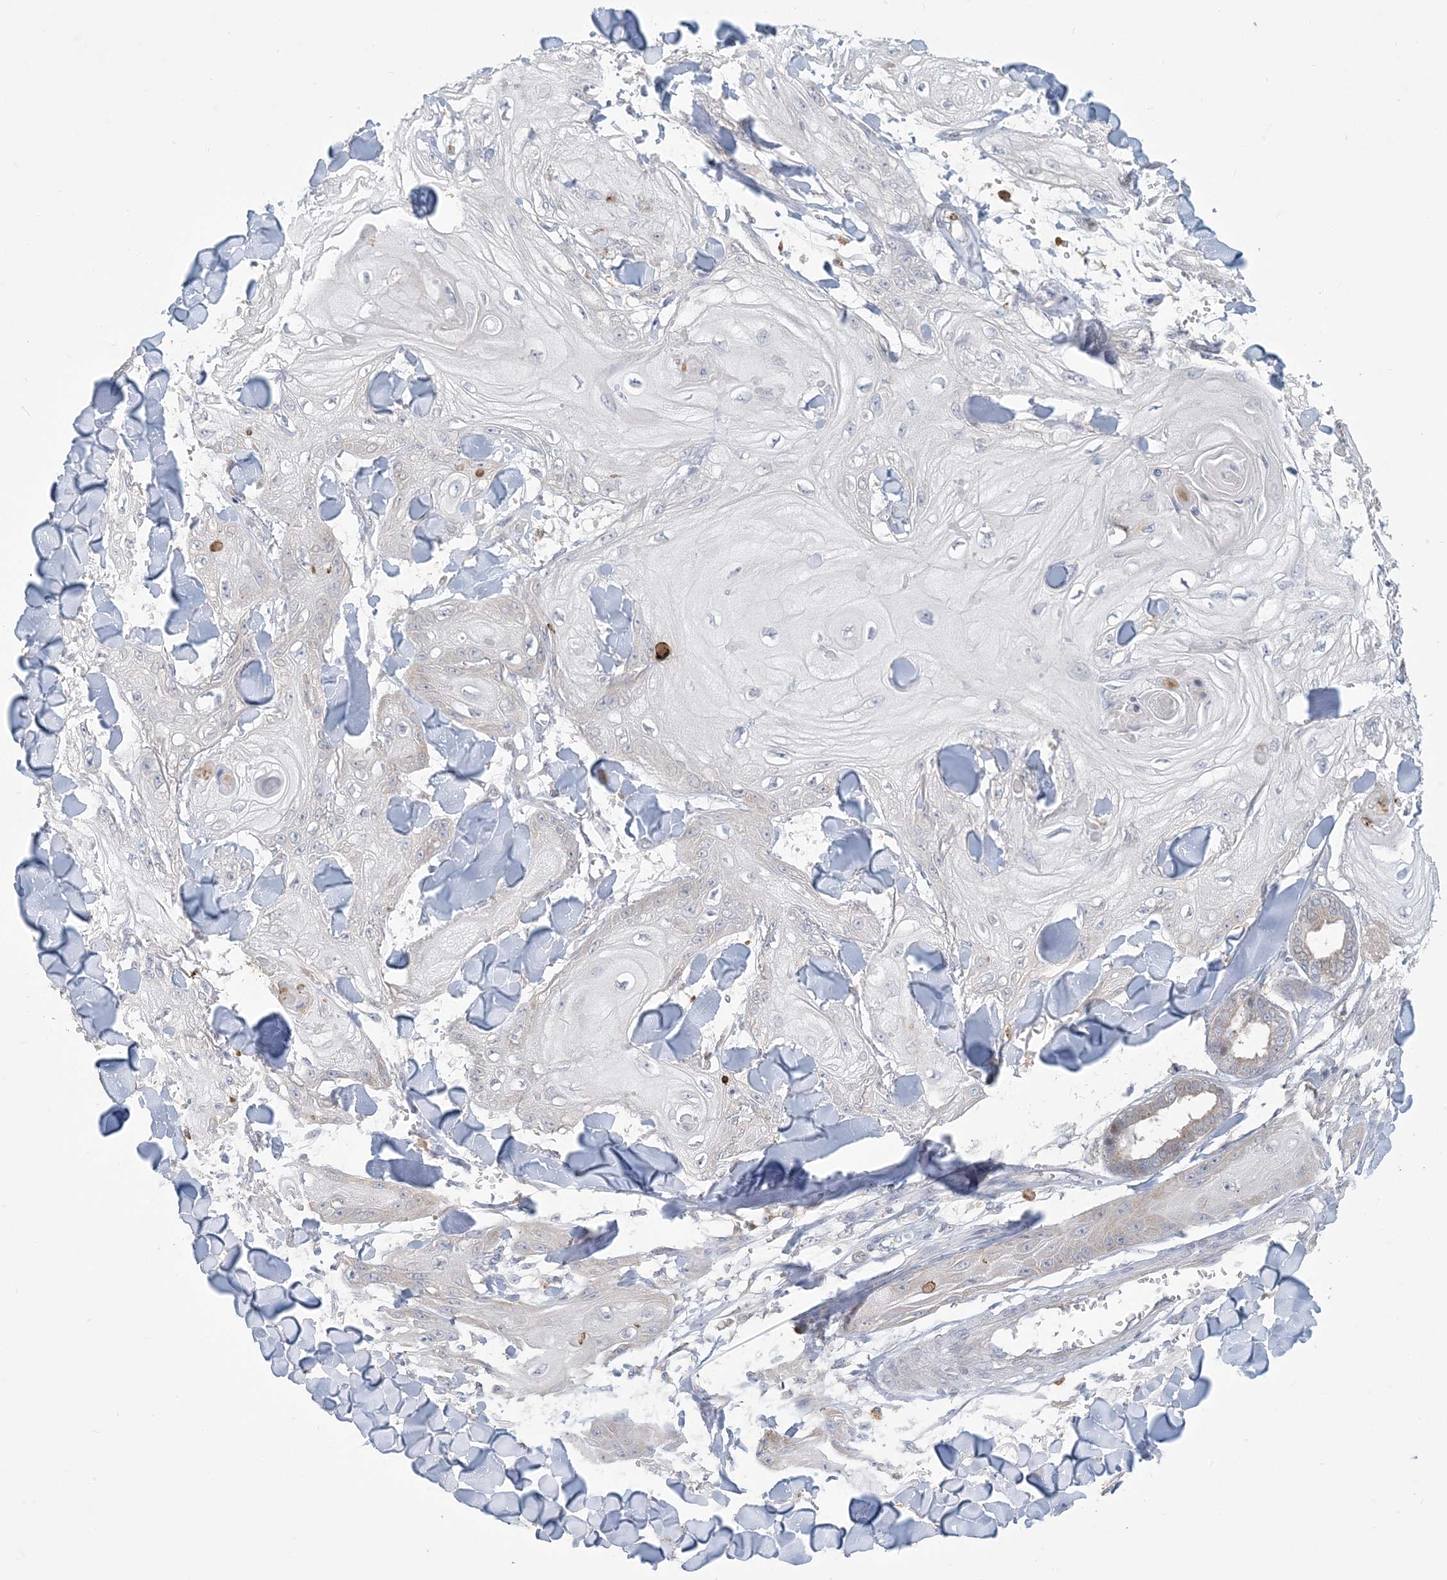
{"staining": {"intensity": "negative", "quantity": "none", "location": "none"}, "tissue": "skin cancer", "cell_type": "Tumor cells", "image_type": "cancer", "snomed": [{"axis": "morphology", "description": "Squamous cell carcinoma, NOS"}, {"axis": "topography", "description": "Skin"}], "caption": "Immunohistochemistry (IHC) of human skin squamous cell carcinoma shows no positivity in tumor cells.", "gene": "KIF3A", "patient": {"sex": "male", "age": 74}}